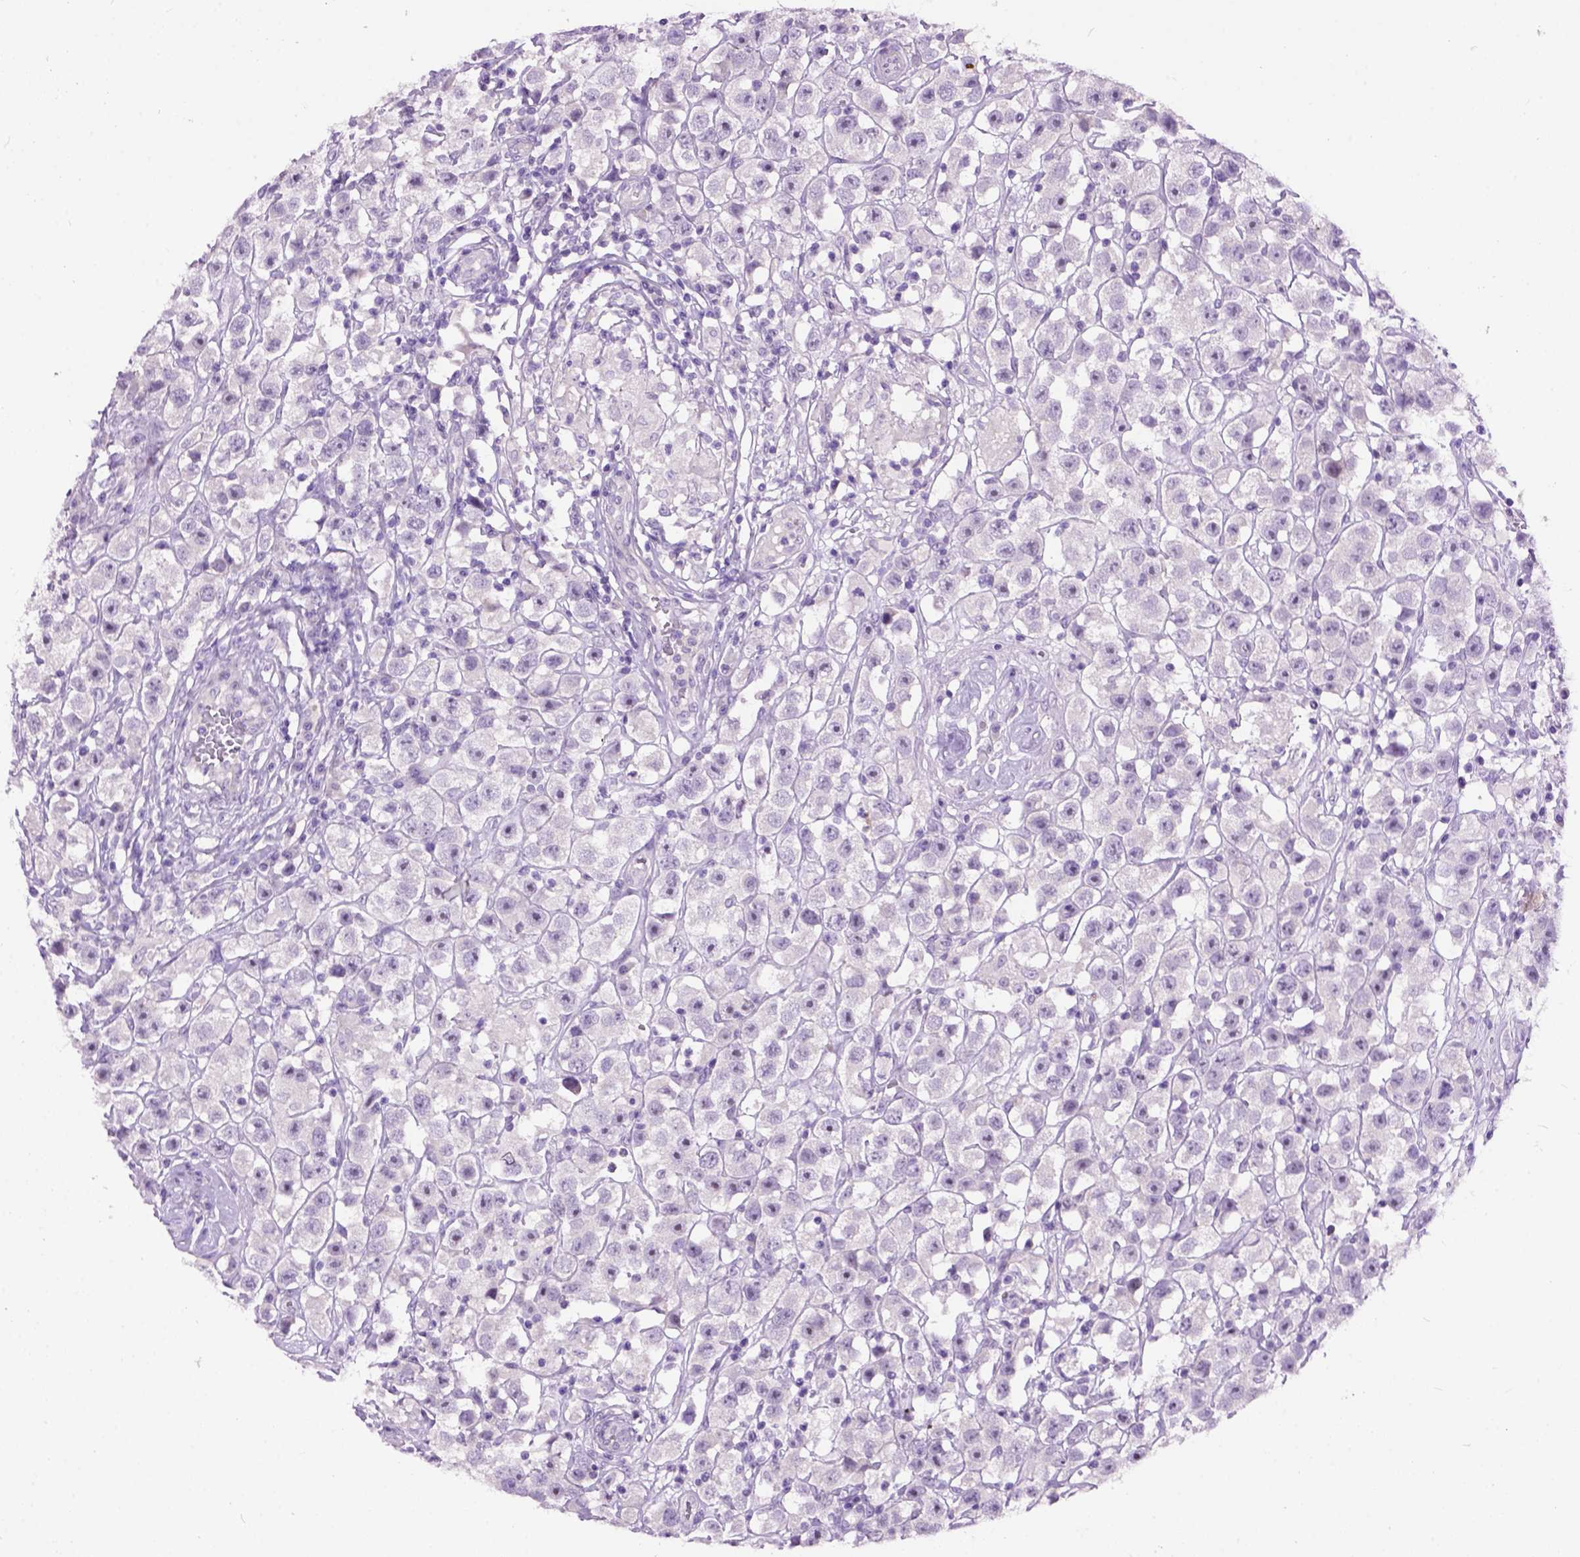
{"staining": {"intensity": "negative", "quantity": "none", "location": "none"}, "tissue": "testis cancer", "cell_type": "Tumor cells", "image_type": "cancer", "snomed": [{"axis": "morphology", "description": "Seminoma, NOS"}, {"axis": "topography", "description": "Testis"}], "caption": "Immunohistochemistry image of human testis cancer stained for a protein (brown), which displays no expression in tumor cells.", "gene": "MAPT", "patient": {"sex": "male", "age": 45}}